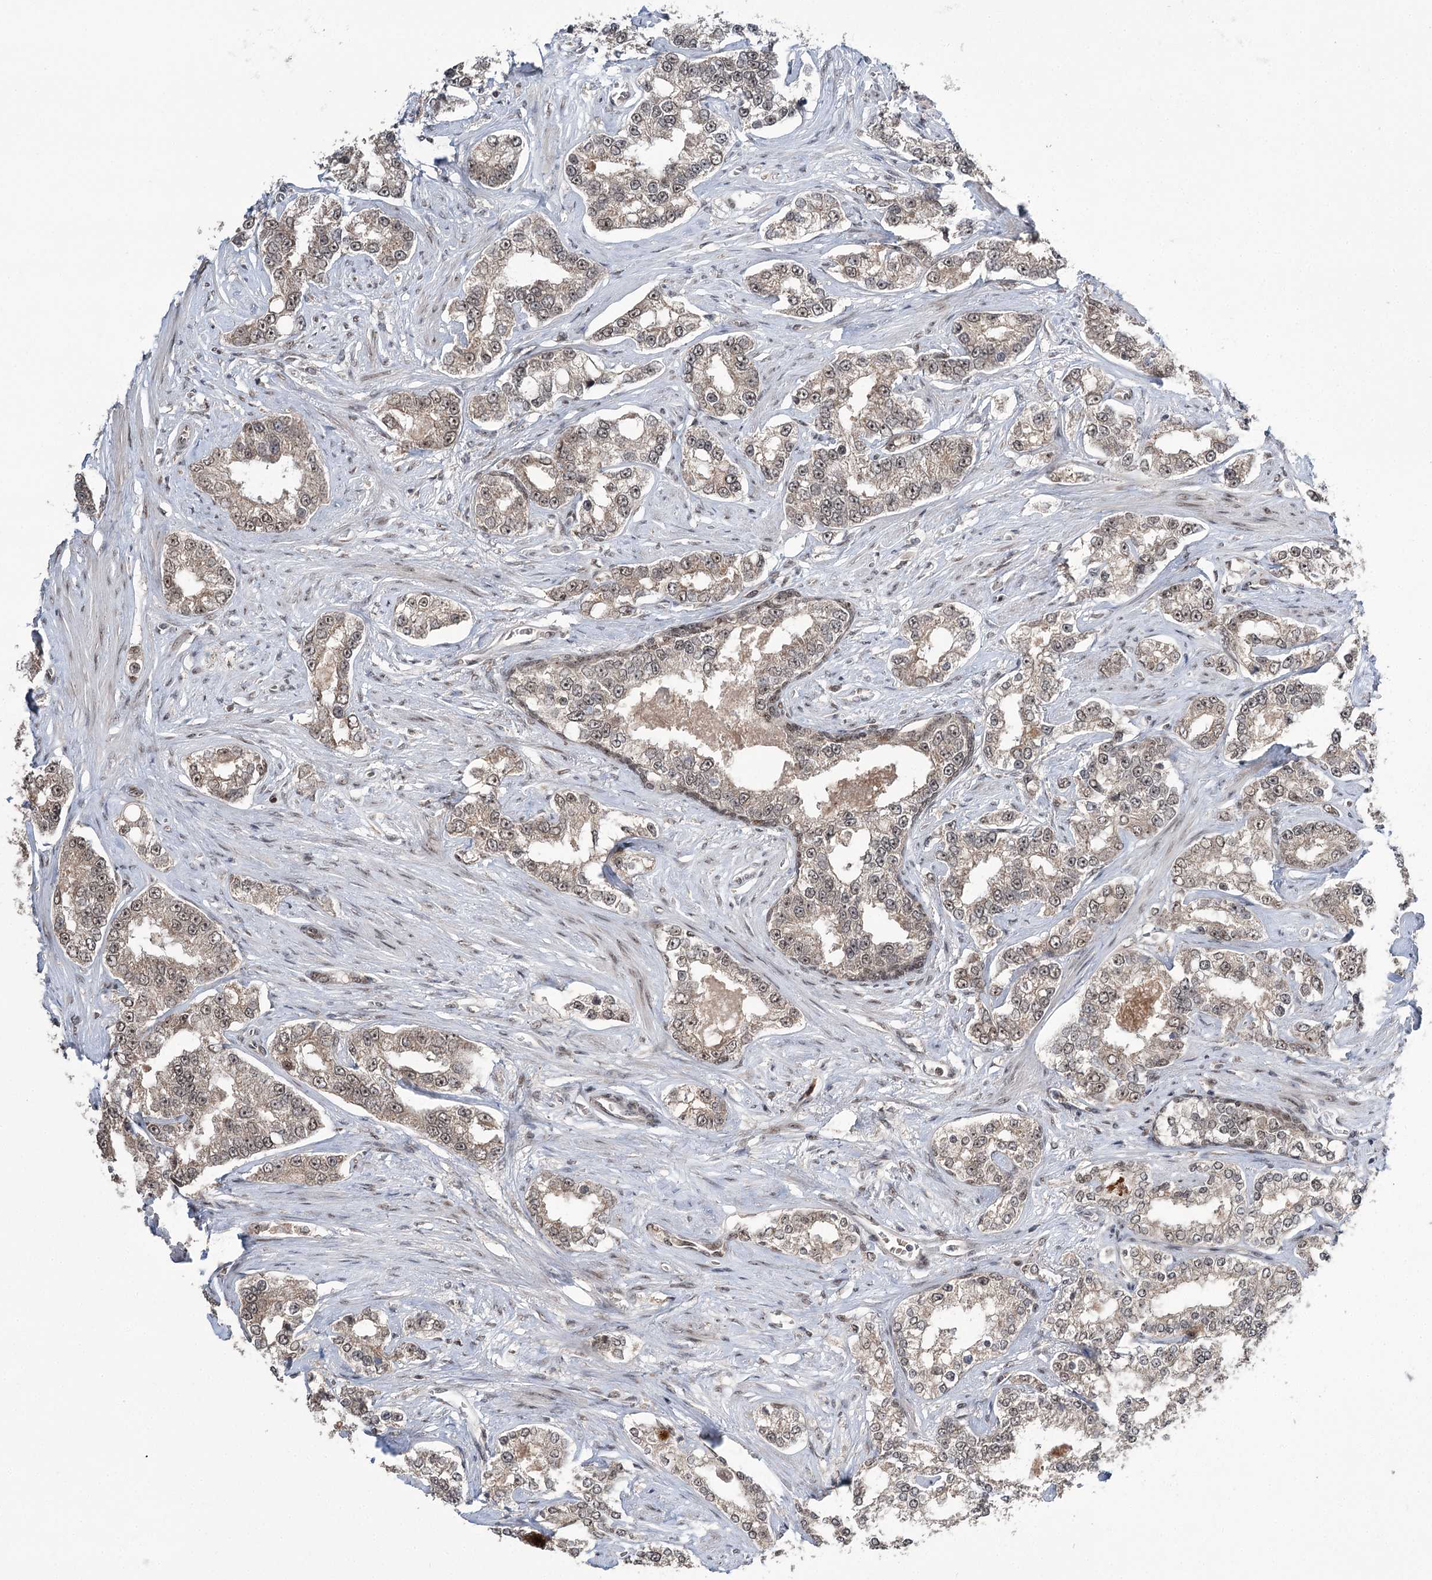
{"staining": {"intensity": "weak", "quantity": "25%-75%", "location": "cytoplasmic/membranous"}, "tissue": "prostate cancer", "cell_type": "Tumor cells", "image_type": "cancer", "snomed": [{"axis": "morphology", "description": "Normal tissue, NOS"}, {"axis": "morphology", "description": "Adenocarcinoma, High grade"}, {"axis": "topography", "description": "Prostate"}], "caption": "This photomicrograph displays prostate high-grade adenocarcinoma stained with immunohistochemistry (IHC) to label a protein in brown. The cytoplasmic/membranous of tumor cells show weak positivity for the protein. Nuclei are counter-stained blue.", "gene": "ERCC3", "patient": {"sex": "male", "age": 83}}